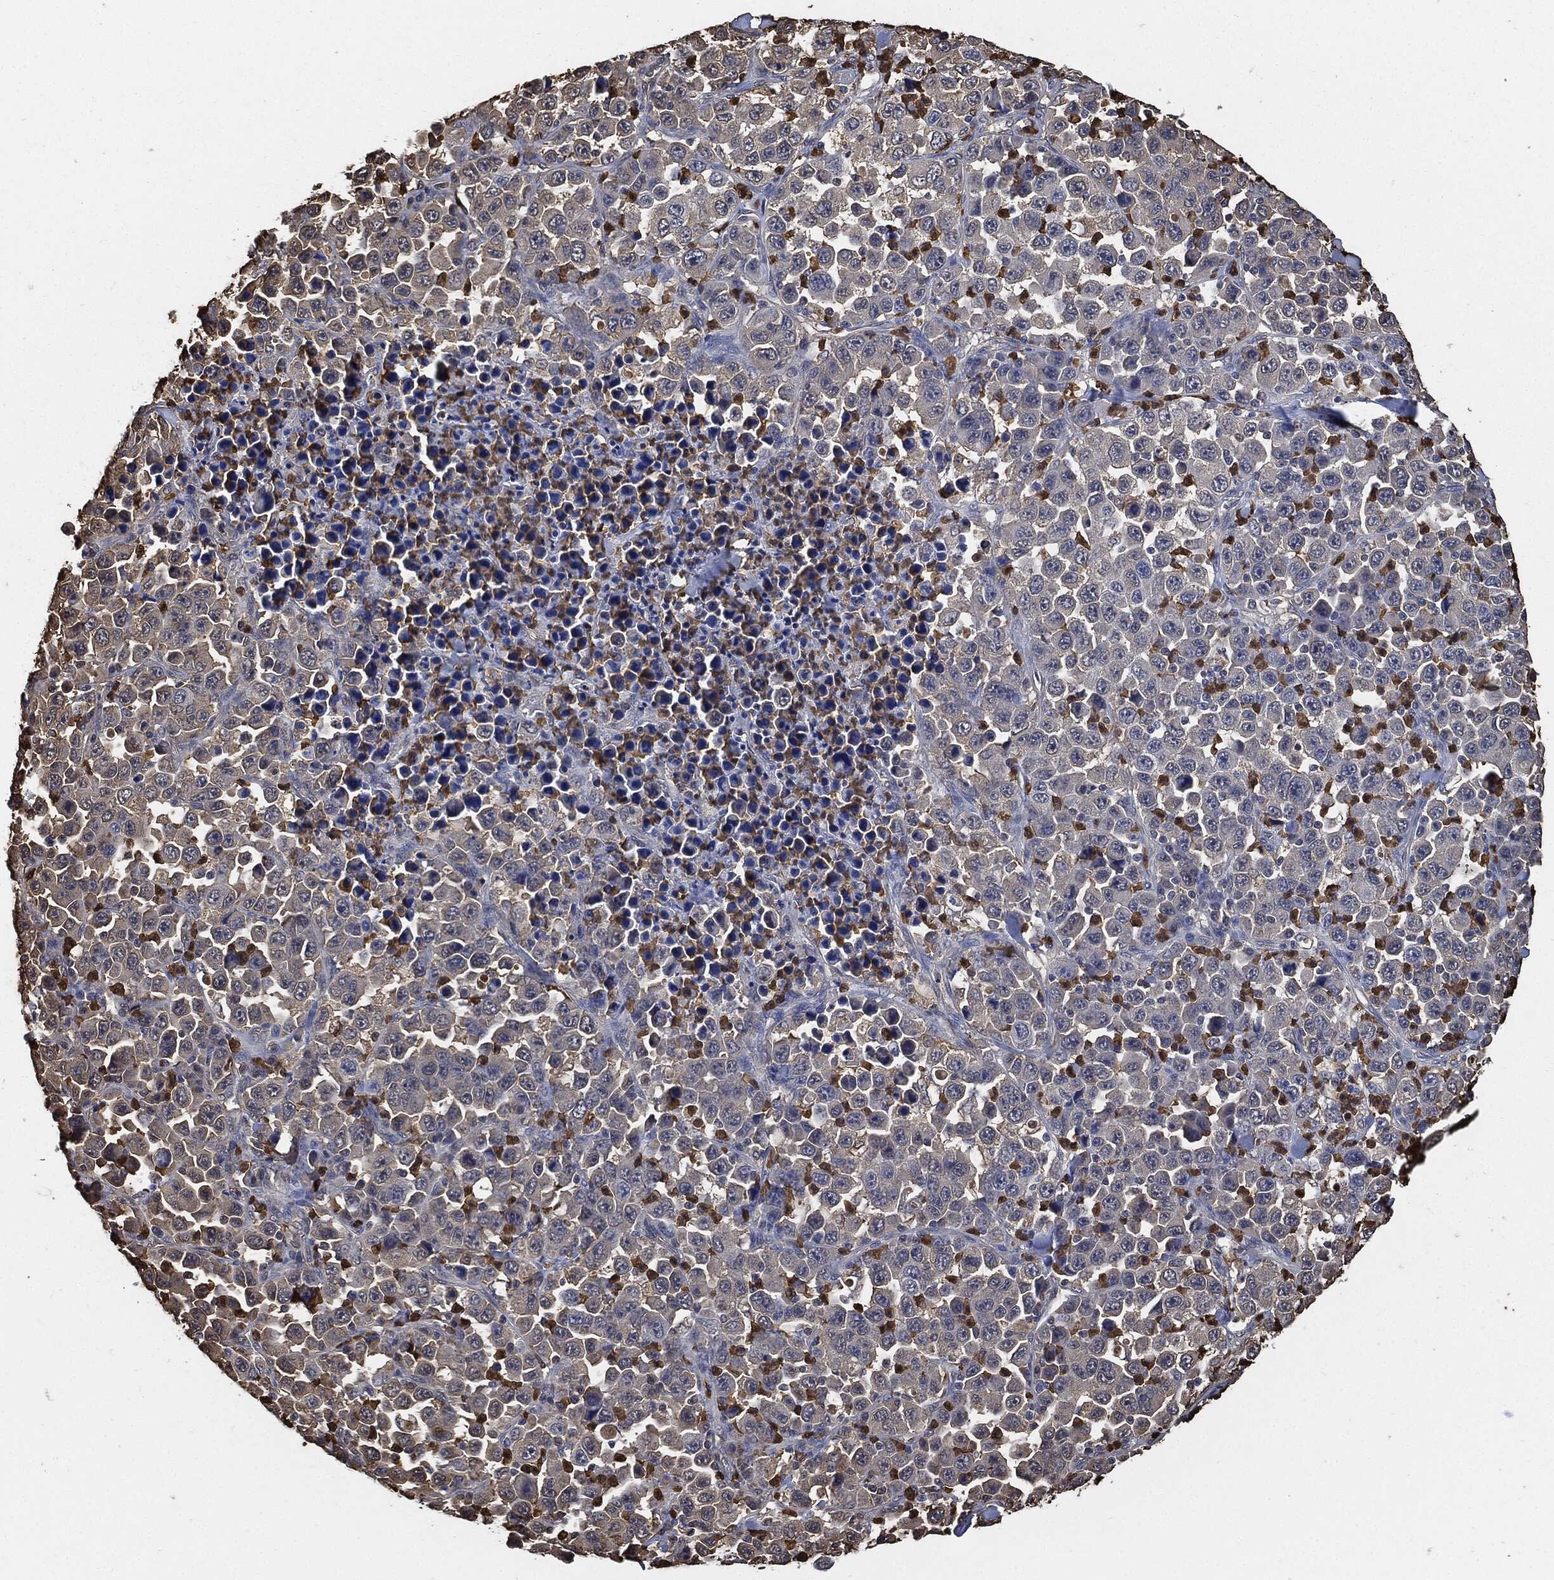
{"staining": {"intensity": "negative", "quantity": "none", "location": "none"}, "tissue": "stomach cancer", "cell_type": "Tumor cells", "image_type": "cancer", "snomed": [{"axis": "morphology", "description": "Normal tissue, NOS"}, {"axis": "morphology", "description": "Adenocarcinoma, NOS"}, {"axis": "topography", "description": "Stomach, upper"}, {"axis": "topography", "description": "Stomach"}], "caption": "This photomicrograph is of stomach cancer (adenocarcinoma) stained with immunohistochemistry to label a protein in brown with the nuclei are counter-stained blue. There is no positivity in tumor cells.", "gene": "S100A9", "patient": {"sex": "male", "age": 59}}